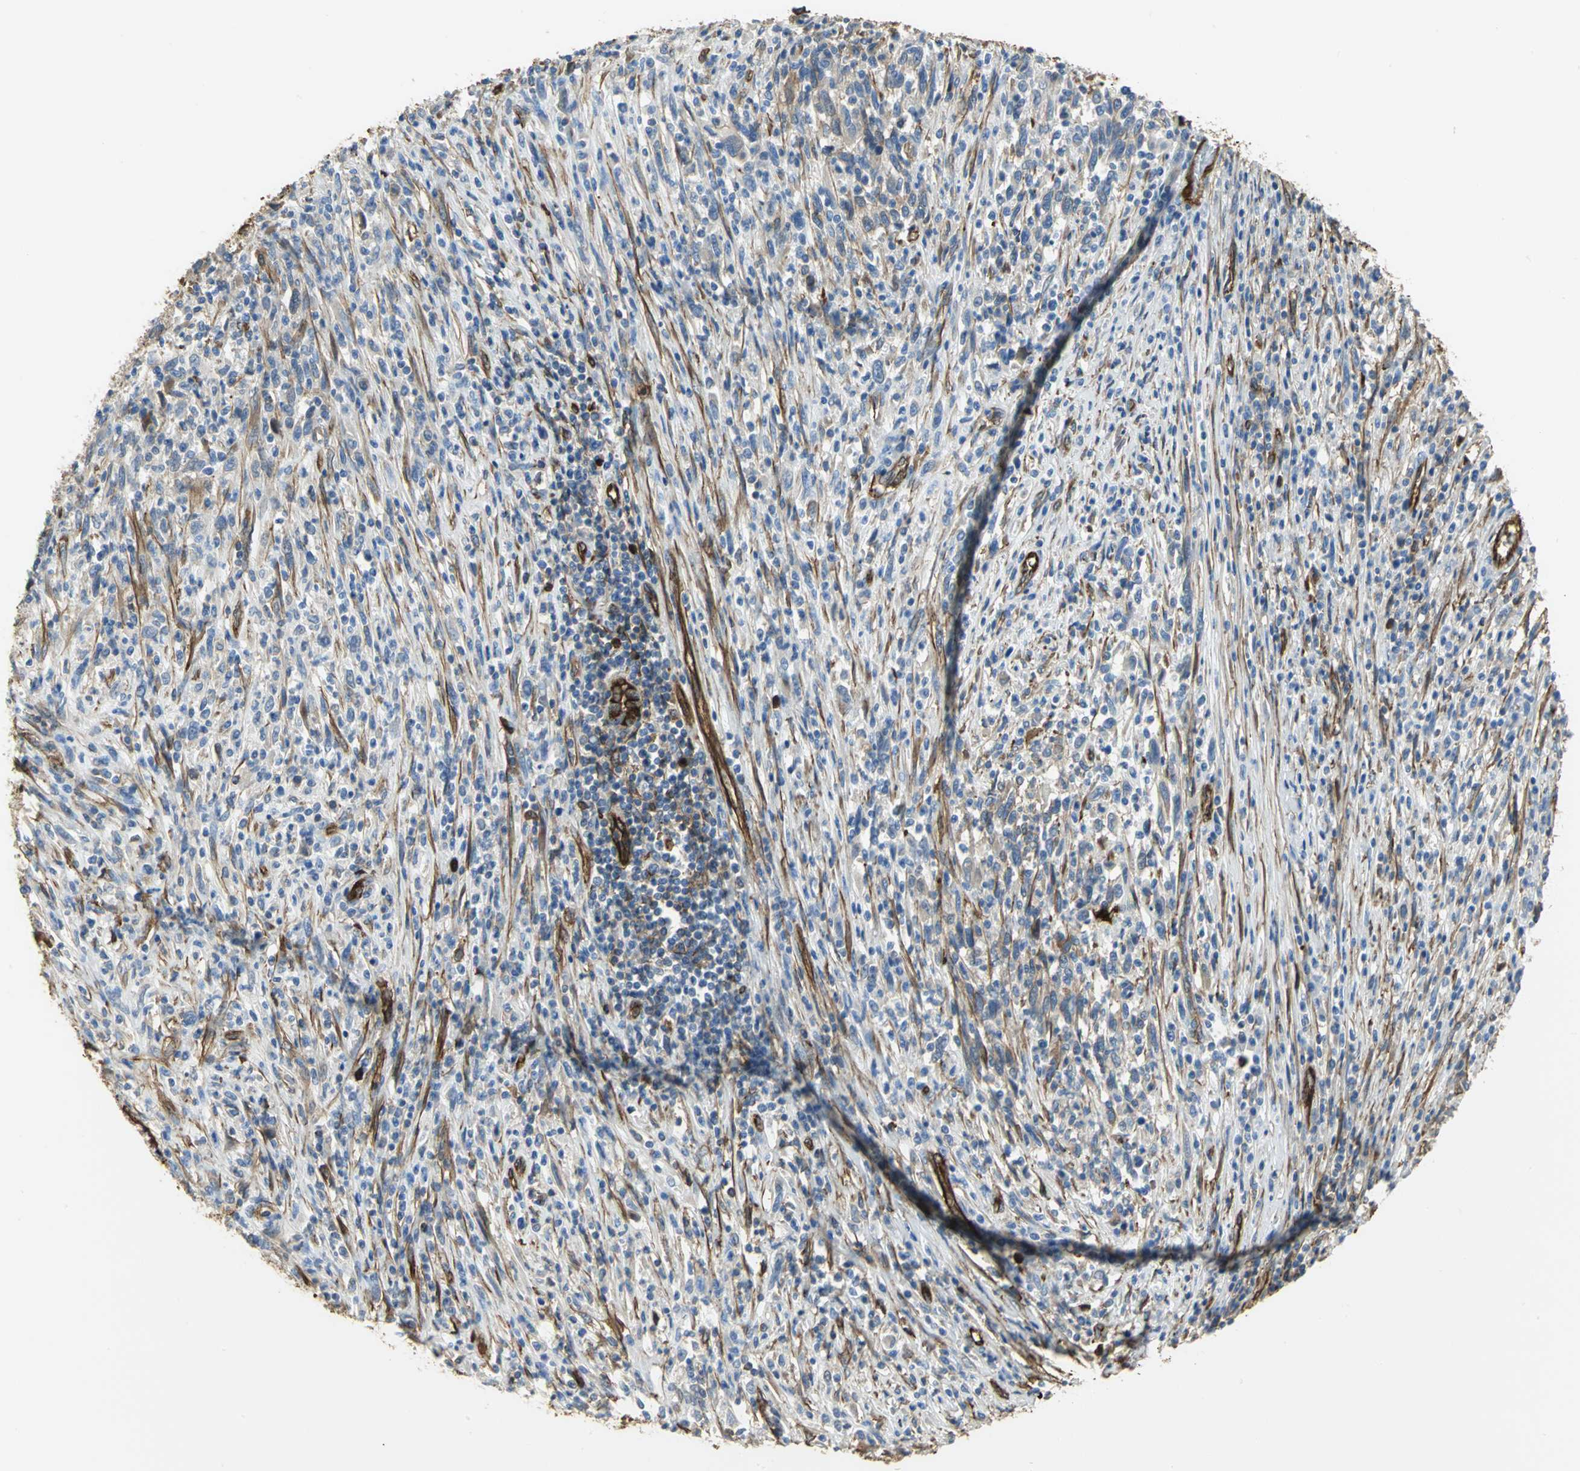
{"staining": {"intensity": "strong", "quantity": "25%-75%", "location": "cytoplasmic/membranous"}, "tissue": "melanoma", "cell_type": "Tumor cells", "image_type": "cancer", "snomed": [{"axis": "morphology", "description": "Malignant melanoma, Metastatic site"}, {"axis": "topography", "description": "Lymph node"}], "caption": "A high-resolution micrograph shows immunohistochemistry staining of melanoma, which exhibits strong cytoplasmic/membranous positivity in about 25%-75% of tumor cells.", "gene": "FLNB", "patient": {"sex": "male", "age": 61}}